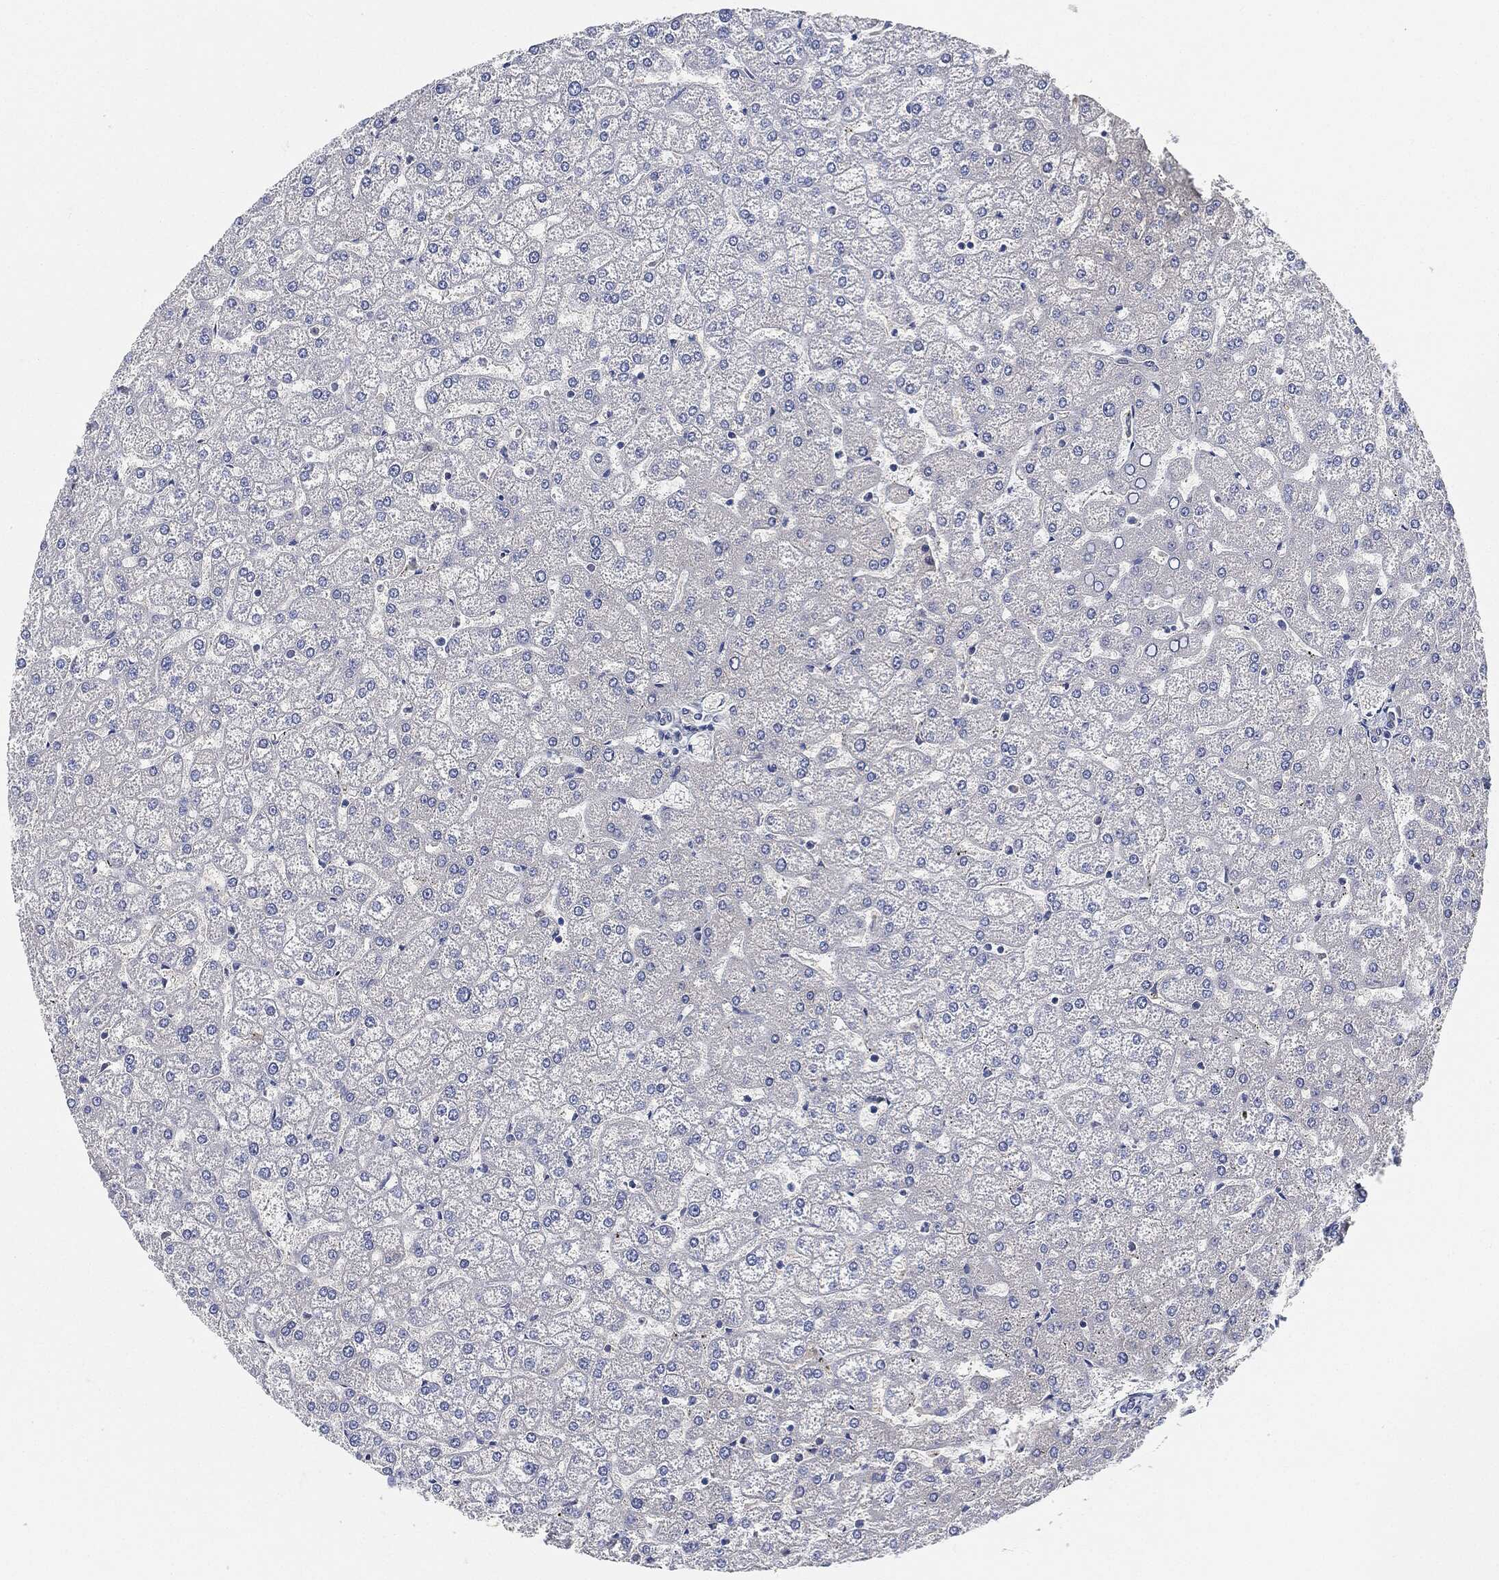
{"staining": {"intensity": "negative", "quantity": "none", "location": "none"}, "tissue": "liver", "cell_type": "Cholangiocytes", "image_type": "normal", "snomed": [{"axis": "morphology", "description": "Normal tissue, NOS"}, {"axis": "topography", "description": "Liver"}], "caption": "This image is of benign liver stained with immunohistochemistry (IHC) to label a protein in brown with the nuclei are counter-stained blue. There is no expression in cholangiocytes.", "gene": "IGLV6", "patient": {"sex": "female", "age": 32}}